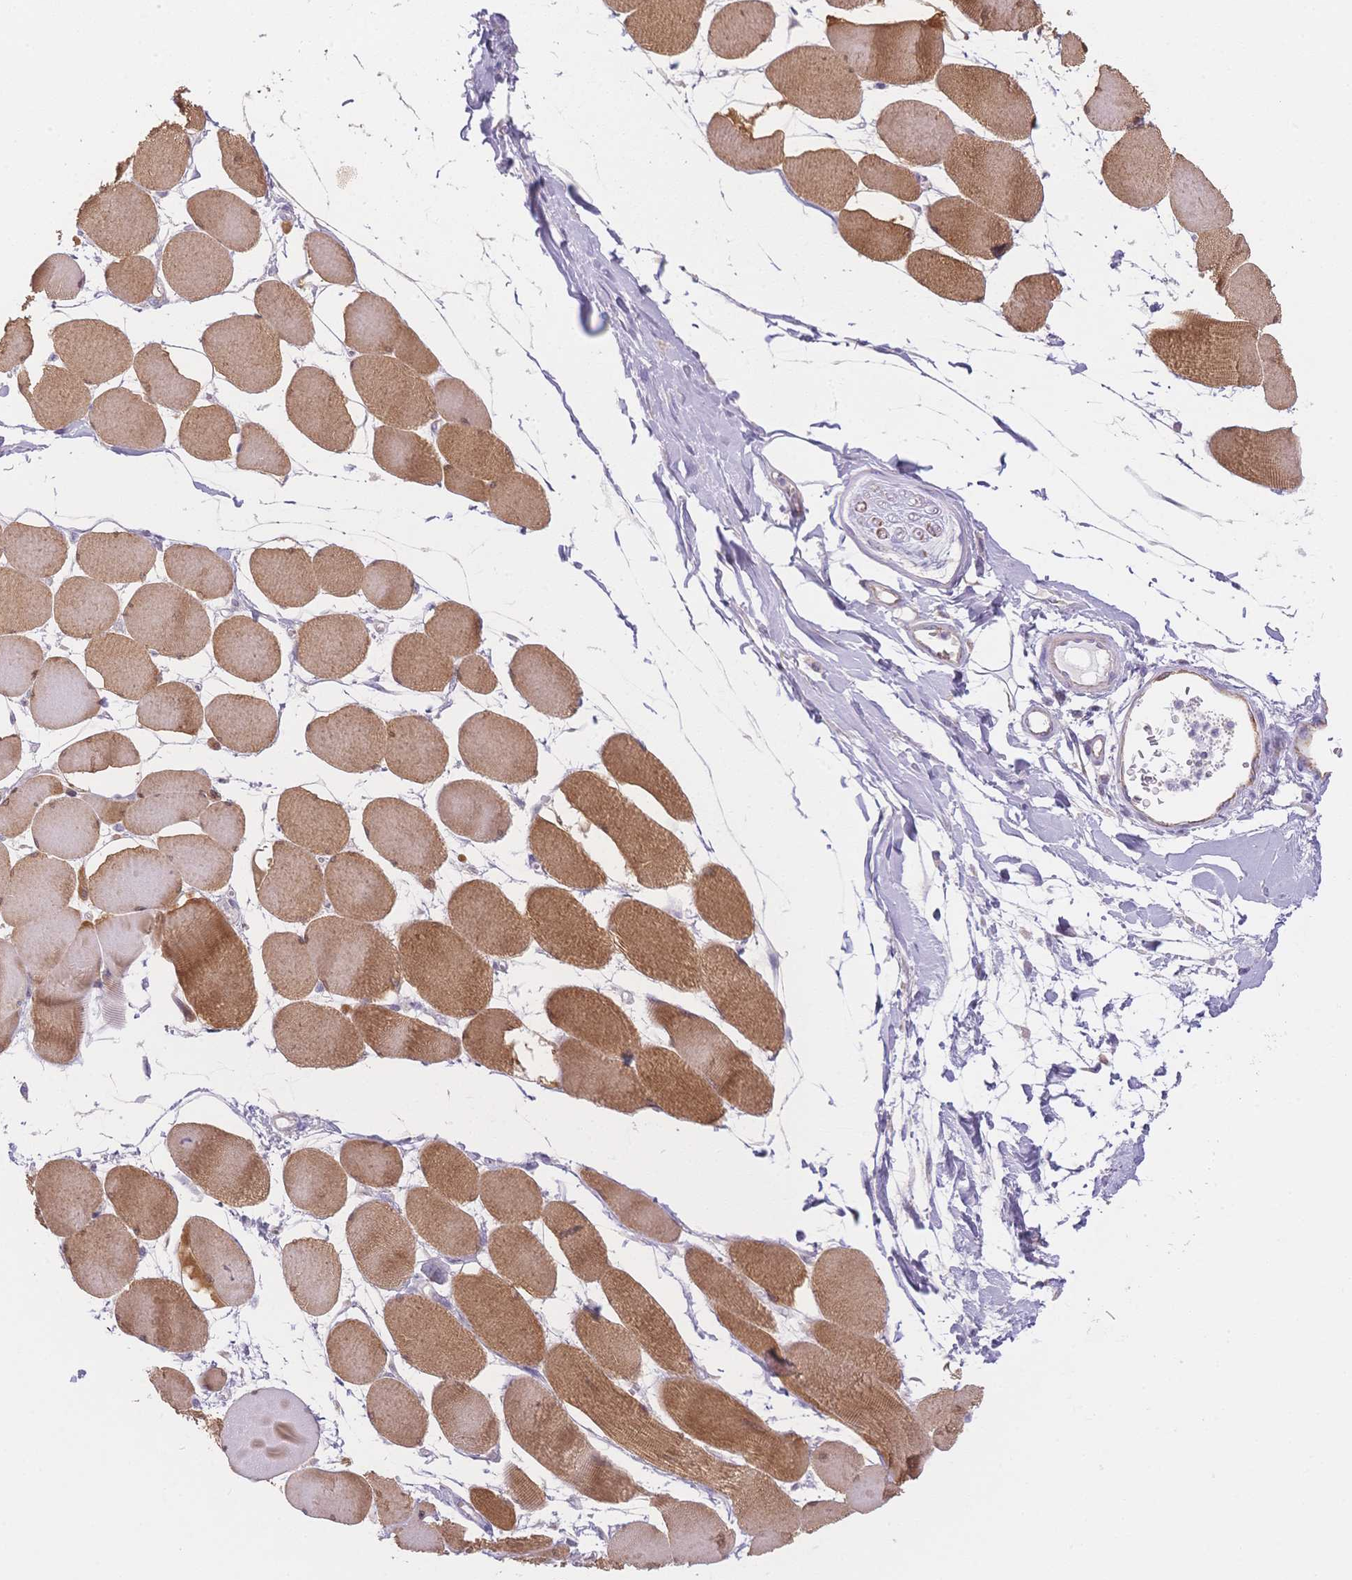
{"staining": {"intensity": "moderate", "quantity": ">75%", "location": "cytoplasmic/membranous"}, "tissue": "skeletal muscle", "cell_type": "Myocytes", "image_type": "normal", "snomed": [{"axis": "morphology", "description": "Normal tissue, NOS"}, {"axis": "topography", "description": "Skeletal muscle"}], "caption": "This micrograph shows immunohistochemistry staining of unremarkable human skeletal muscle, with medium moderate cytoplasmic/membranous positivity in about >75% of myocytes.", "gene": "SMYD1", "patient": {"sex": "female", "age": 75}}